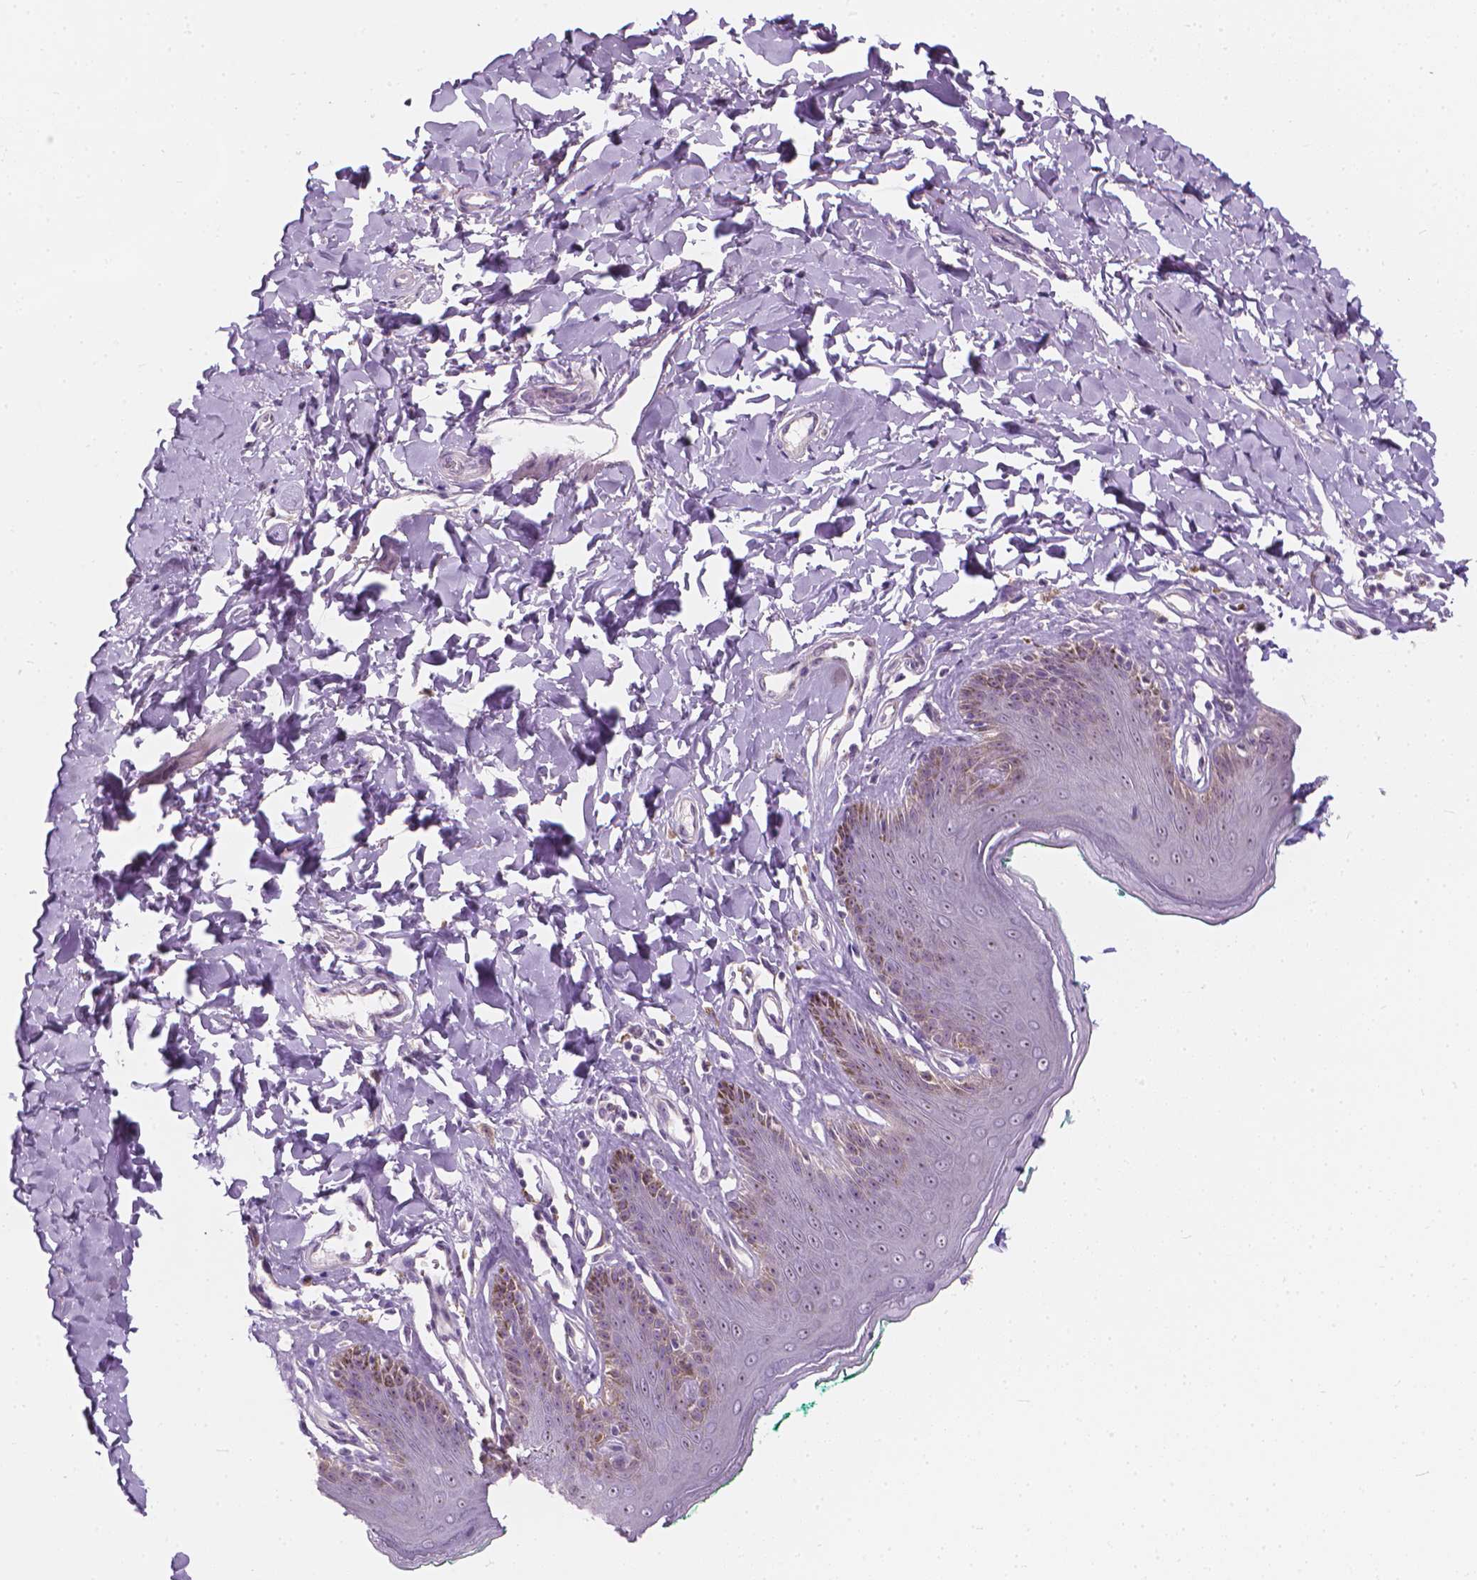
{"staining": {"intensity": "negative", "quantity": "none", "location": "none"}, "tissue": "skin", "cell_type": "Epidermal cells", "image_type": "normal", "snomed": [{"axis": "morphology", "description": "Normal tissue, NOS"}, {"axis": "topography", "description": "Vulva"}, {"axis": "topography", "description": "Peripheral nerve tissue"}], "caption": "Immunohistochemical staining of normal skin shows no significant positivity in epidermal cells. Brightfield microscopy of immunohistochemistry stained with DAB (3,3'-diaminobenzidine) (brown) and hematoxylin (blue), captured at high magnification.", "gene": "GPRC5A", "patient": {"sex": "female", "age": 66}}